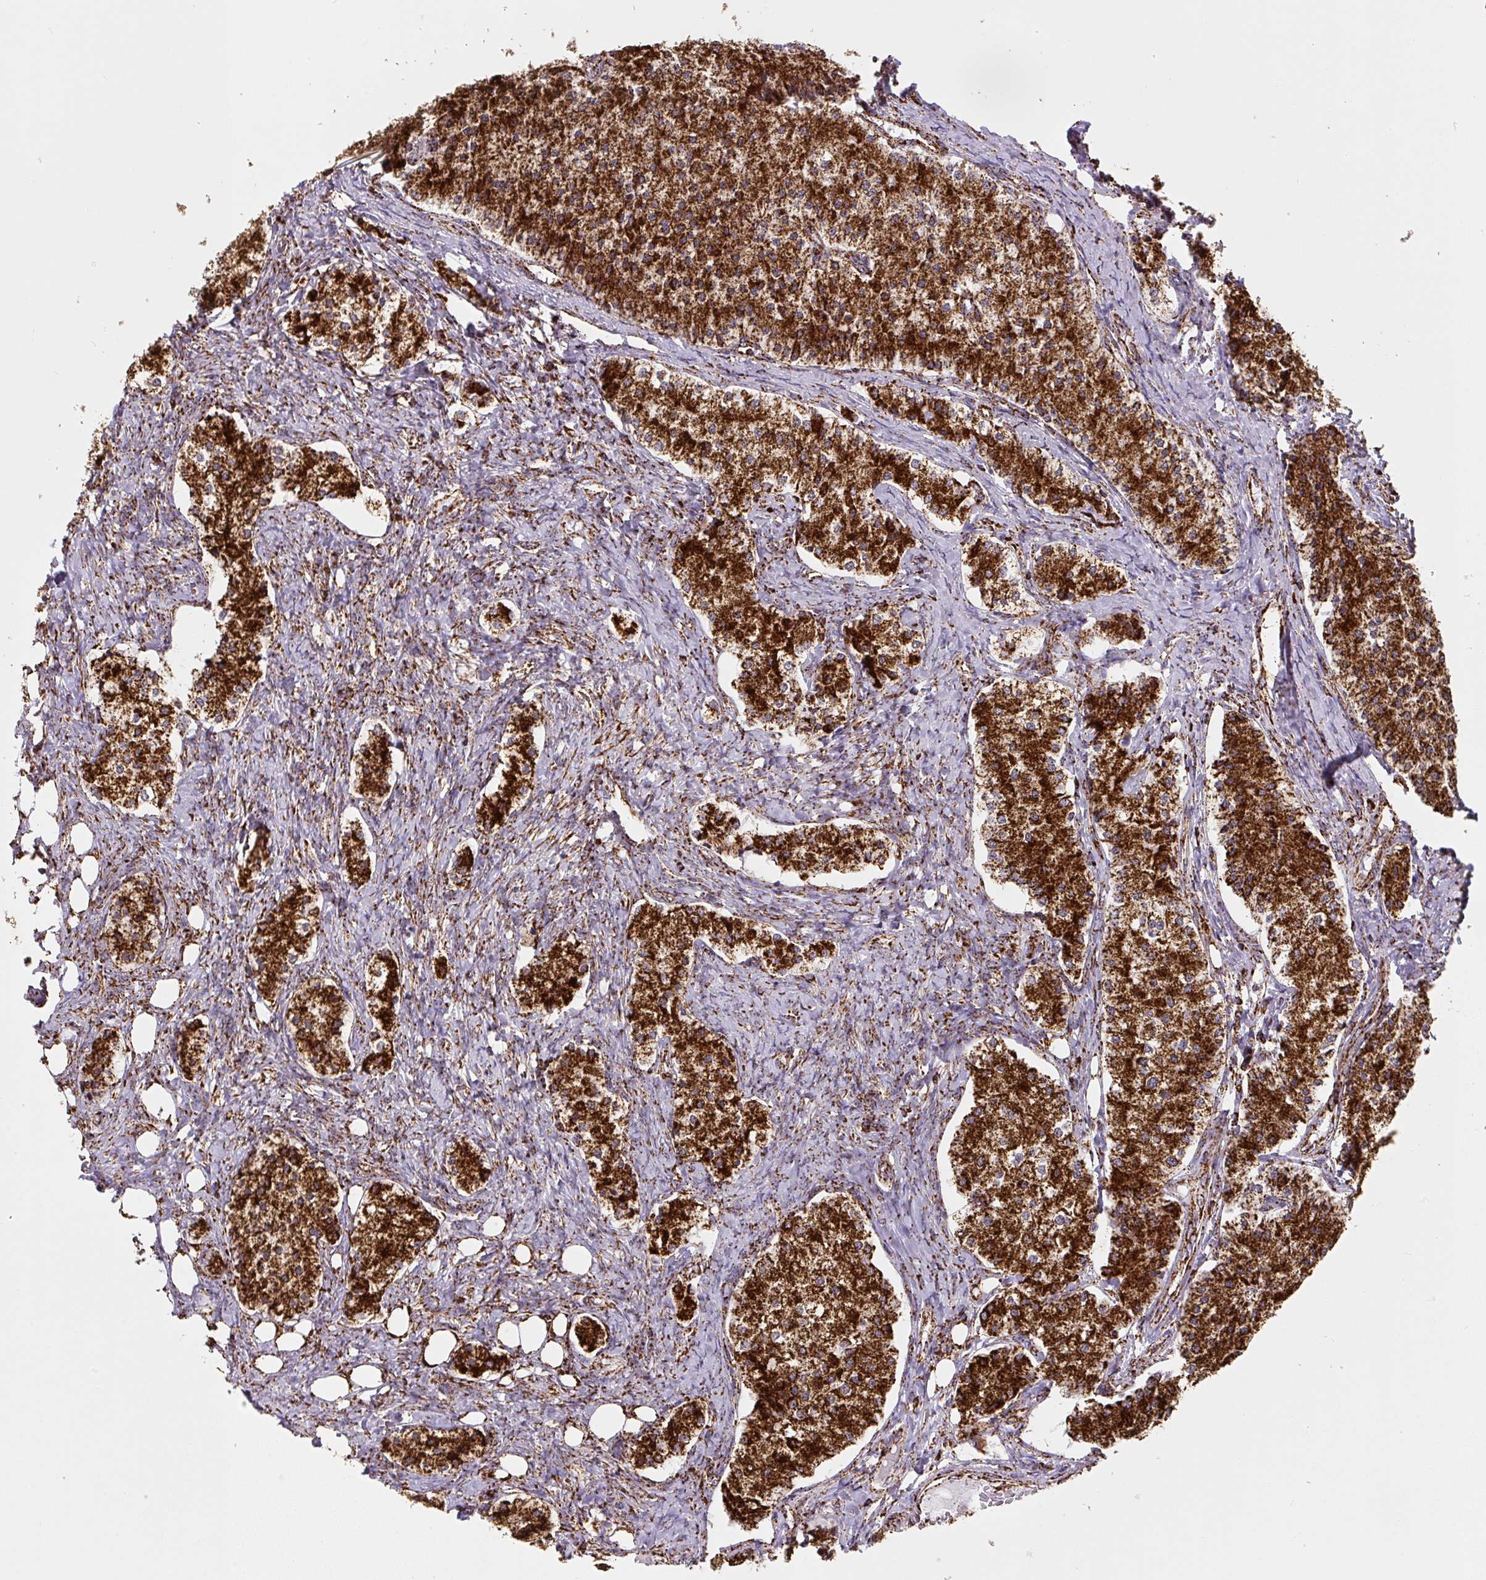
{"staining": {"intensity": "strong", "quantity": ">75%", "location": "cytoplasmic/membranous"}, "tissue": "carcinoid", "cell_type": "Tumor cells", "image_type": "cancer", "snomed": [{"axis": "morphology", "description": "Carcinoid, malignant, NOS"}, {"axis": "topography", "description": "Colon"}], "caption": "Immunohistochemistry (IHC) photomicrograph of neoplastic tissue: human carcinoid stained using IHC shows high levels of strong protein expression localized specifically in the cytoplasmic/membranous of tumor cells, appearing as a cytoplasmic/membranous brown color.", "gene": "ATP5F1A", "patient": {"sex": "female", "age": 52}}